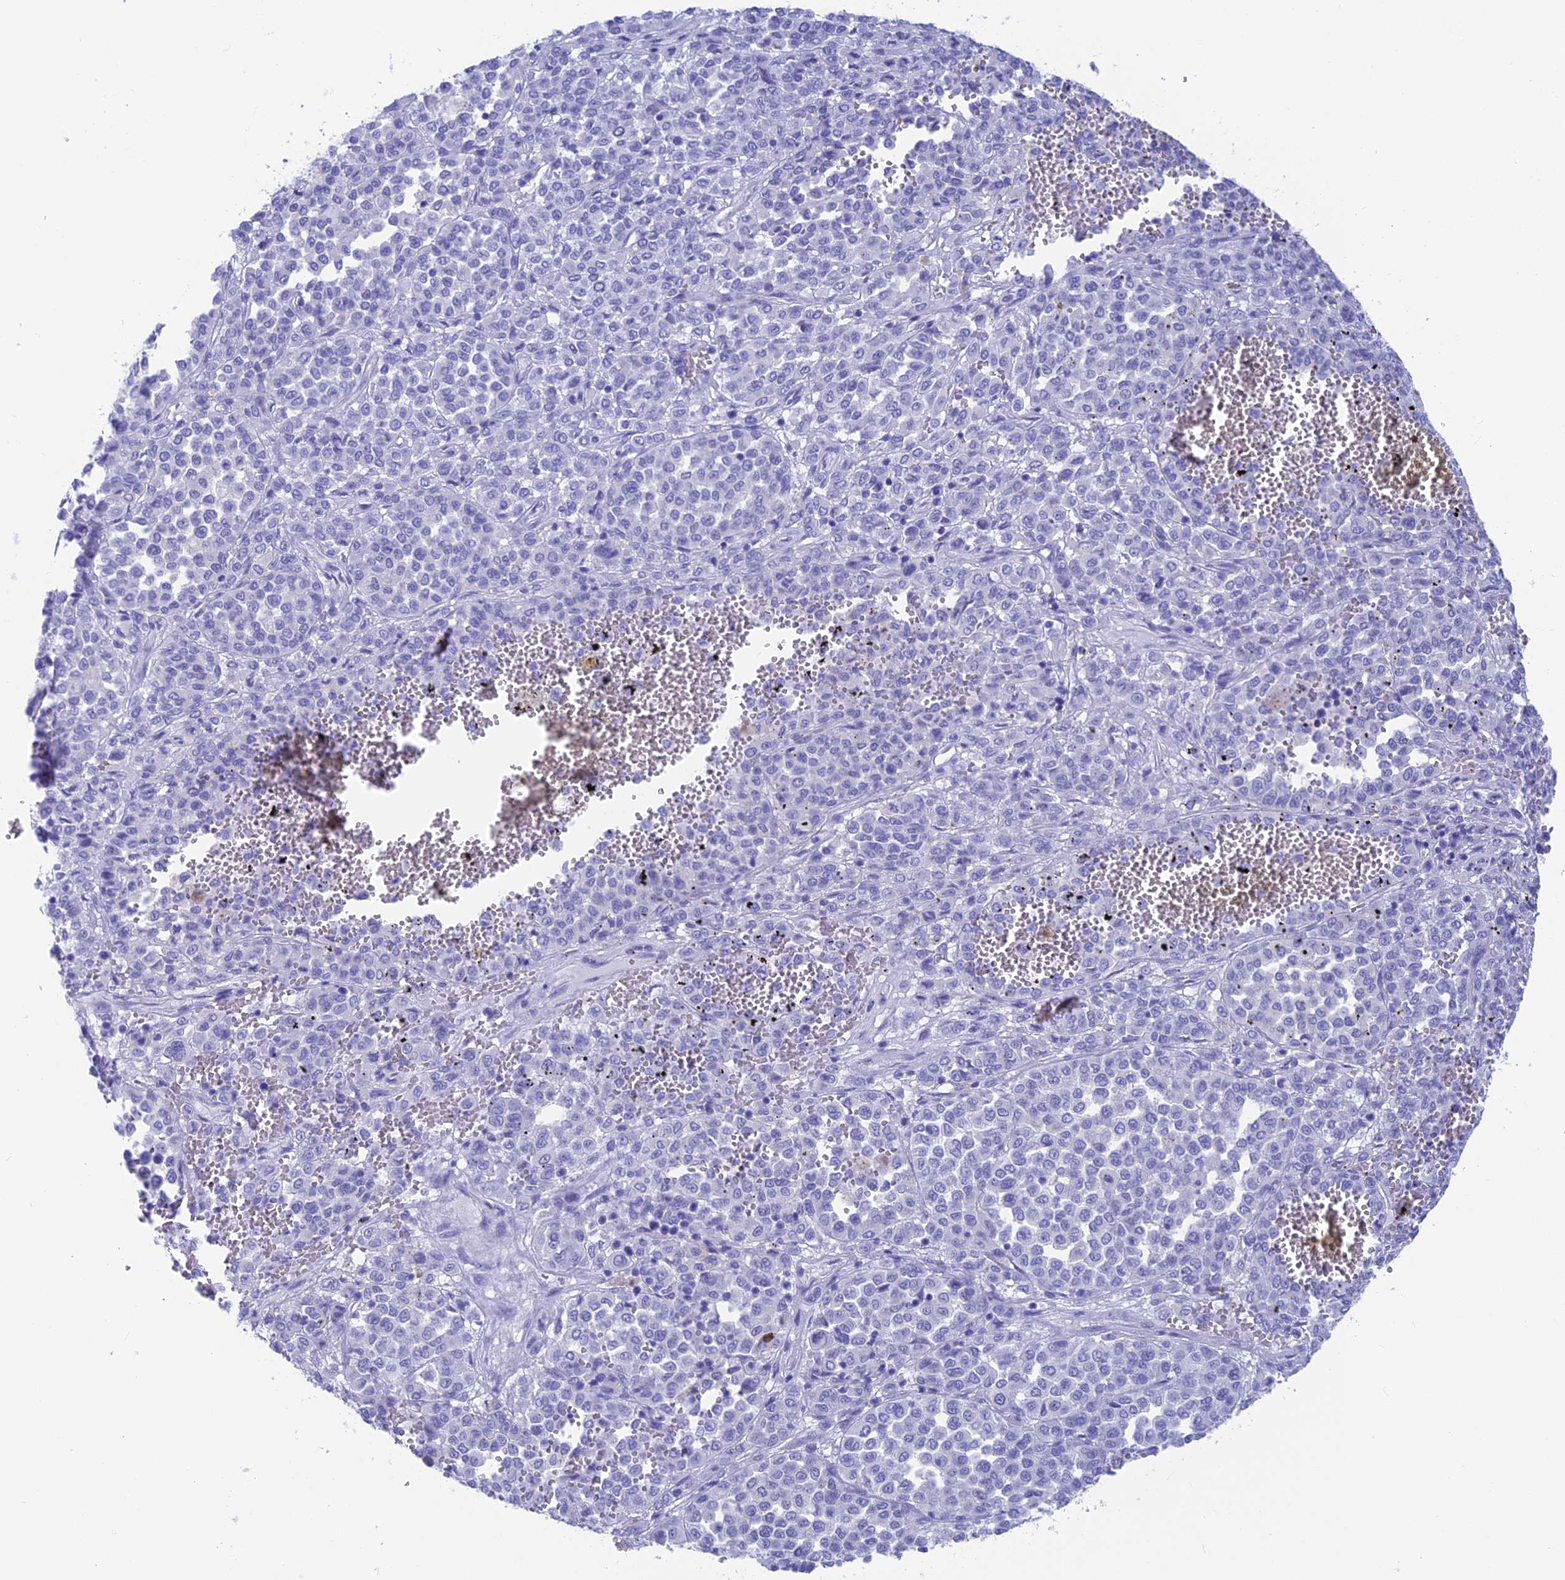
{"staining": {"intensity": "negative", "quantity": "none", "location": "none"}, "tissue": "melanoma", "cell_type": "Tumor cells", "image_type": "cancer", "snomed": [{"axis": "morphology", "description": "Malignant melanoma, Metastatic site"}, {"axis": "topography", "description": "Pancreas"}], "caption": "Immunohistochemistry (IHC) photomicrograph of neoplastic tissue: melanoma stained with DAB demonstrates no significant protein positivity in tumor cells. The staining is performed using DAB (3,3'-diaminobenzidine) brown chromogen with nuclei counter-stained in using hematoxylin.", "gene": "GNGT2", "patient": {"sex": "female", "age": 30}}